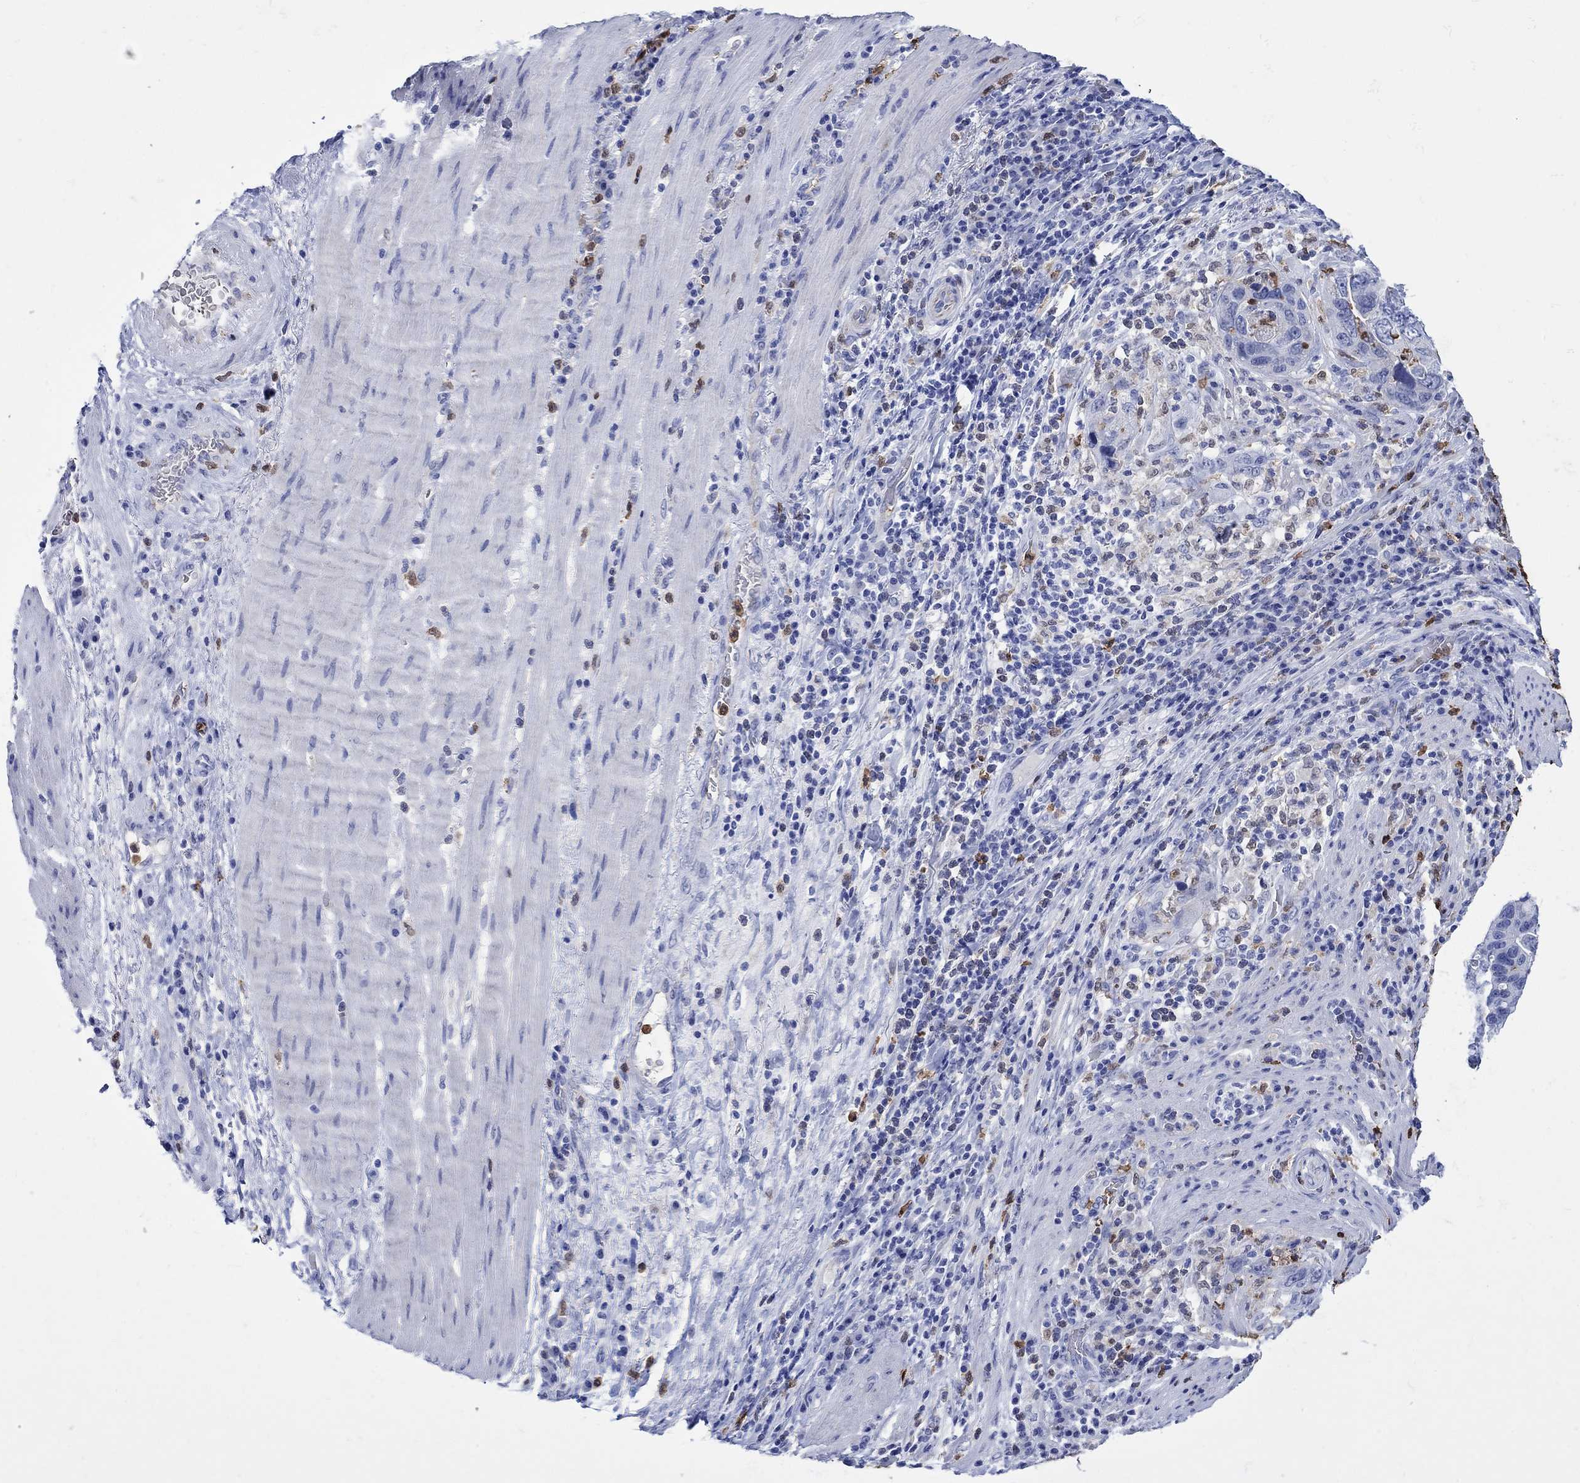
{"staining": {"intensity": "negative", "quantity": "none", "location": "none"}, "tissue": "stomach cancer", "cell_type": "Tumor cells", "image_type": "cancer", "snomed": [{"axis": "morphology", "description": "Adenocarcinoma, NOS"}, {"axis": "topography", "description": "Stomach"}], "caption": "High power microscopy photomicrograph of an immunohistochemistry (IHC) image of stomach cancer, revealing no significant positivity in tumor cells.", "gene": "LINGO3", "patient": {"sex": "male", "age": 54}}